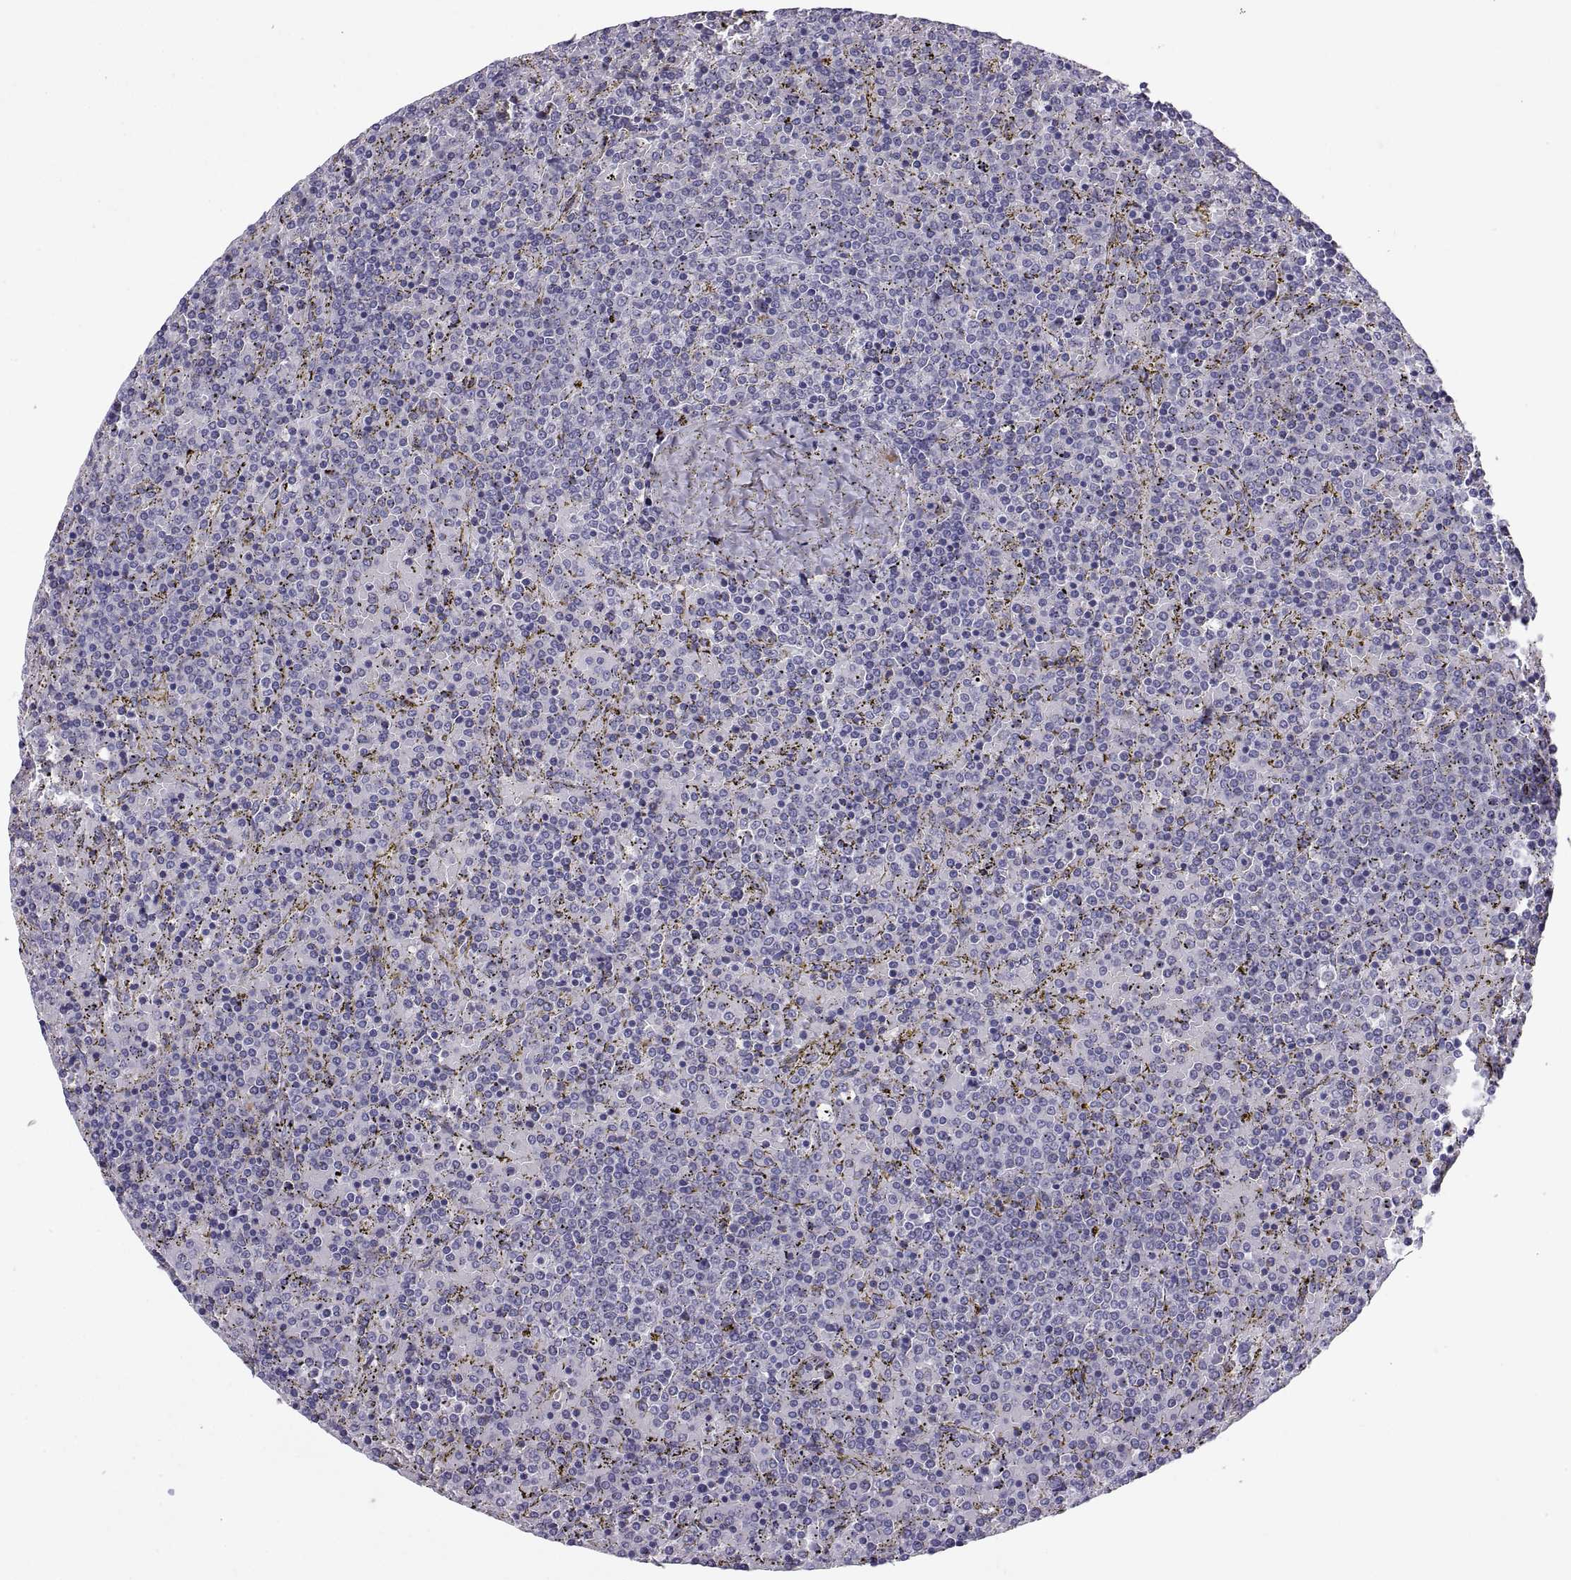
{"staining": {"intensity": "negative", "quantity": "none", "location": "none"}, "tissue": "lymphoma", "cell_type": "Tumor cells", "image_type": "cancer", "snomed": [{"axis": "morphology", "description": "Malignant lymphoma, non-Hodgkin's type, Low grade"}, {"axis": "topography", "description": "Spleen"}], "caption": "An IHC histopathology image of malignant lymphoma, non-Hodgkin's type (low-grade) is shown. There is no staining in tumor cells of malignant lymphoma, non-Hodgkin's type (low-grade). (Stains: DAB (3,3'-diaminobenzidine) IHC with hematoxylin counter stain, Microscopy: brightfield microscopy at high magnification).", "gene": "IGSF1", "patient": {"sex": "female", "age": 77}}